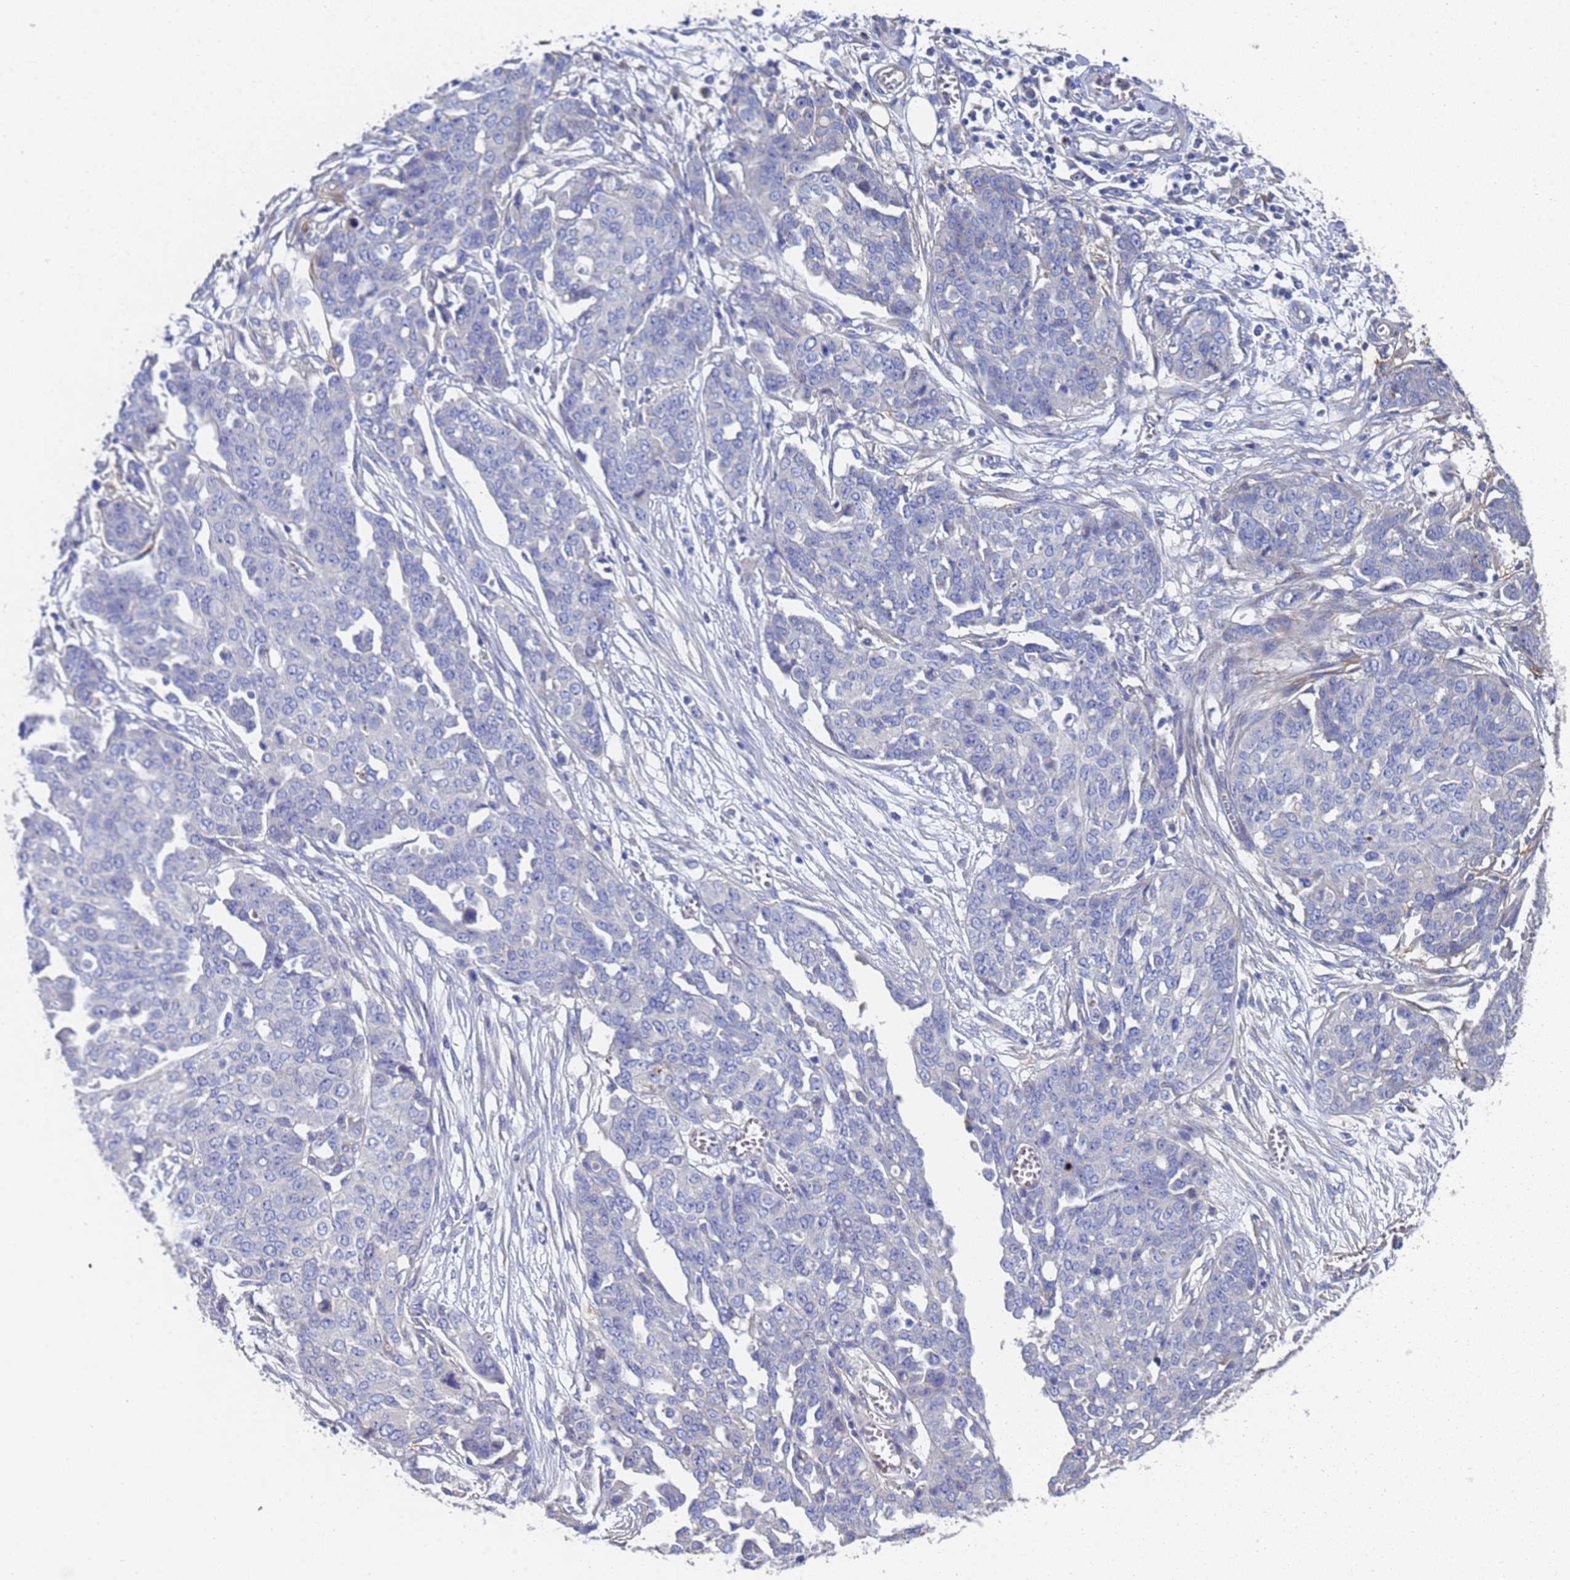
{"staining": {"intensity": "negative", "quantity": "none", "location": "none"}, "tissue": "ovarian cancer", "cell_type": "Tumor cells", "image_type": "cancer", "snomed": [{"axis": "morphology", "description": "Cystadenocarcinoma, serous, NOS"}, {"axis": "topography", "description": "Soft tissue"}, {"axis": "topography", "description": "Ovary"}], "caption": "DAB immunohistochemical staining of human serous cystadenocarcinoma (ovarian) displays no significant staining in tumor cells.", "gene": "LBX2", "patient": {"sex": "female", "age": 57}}